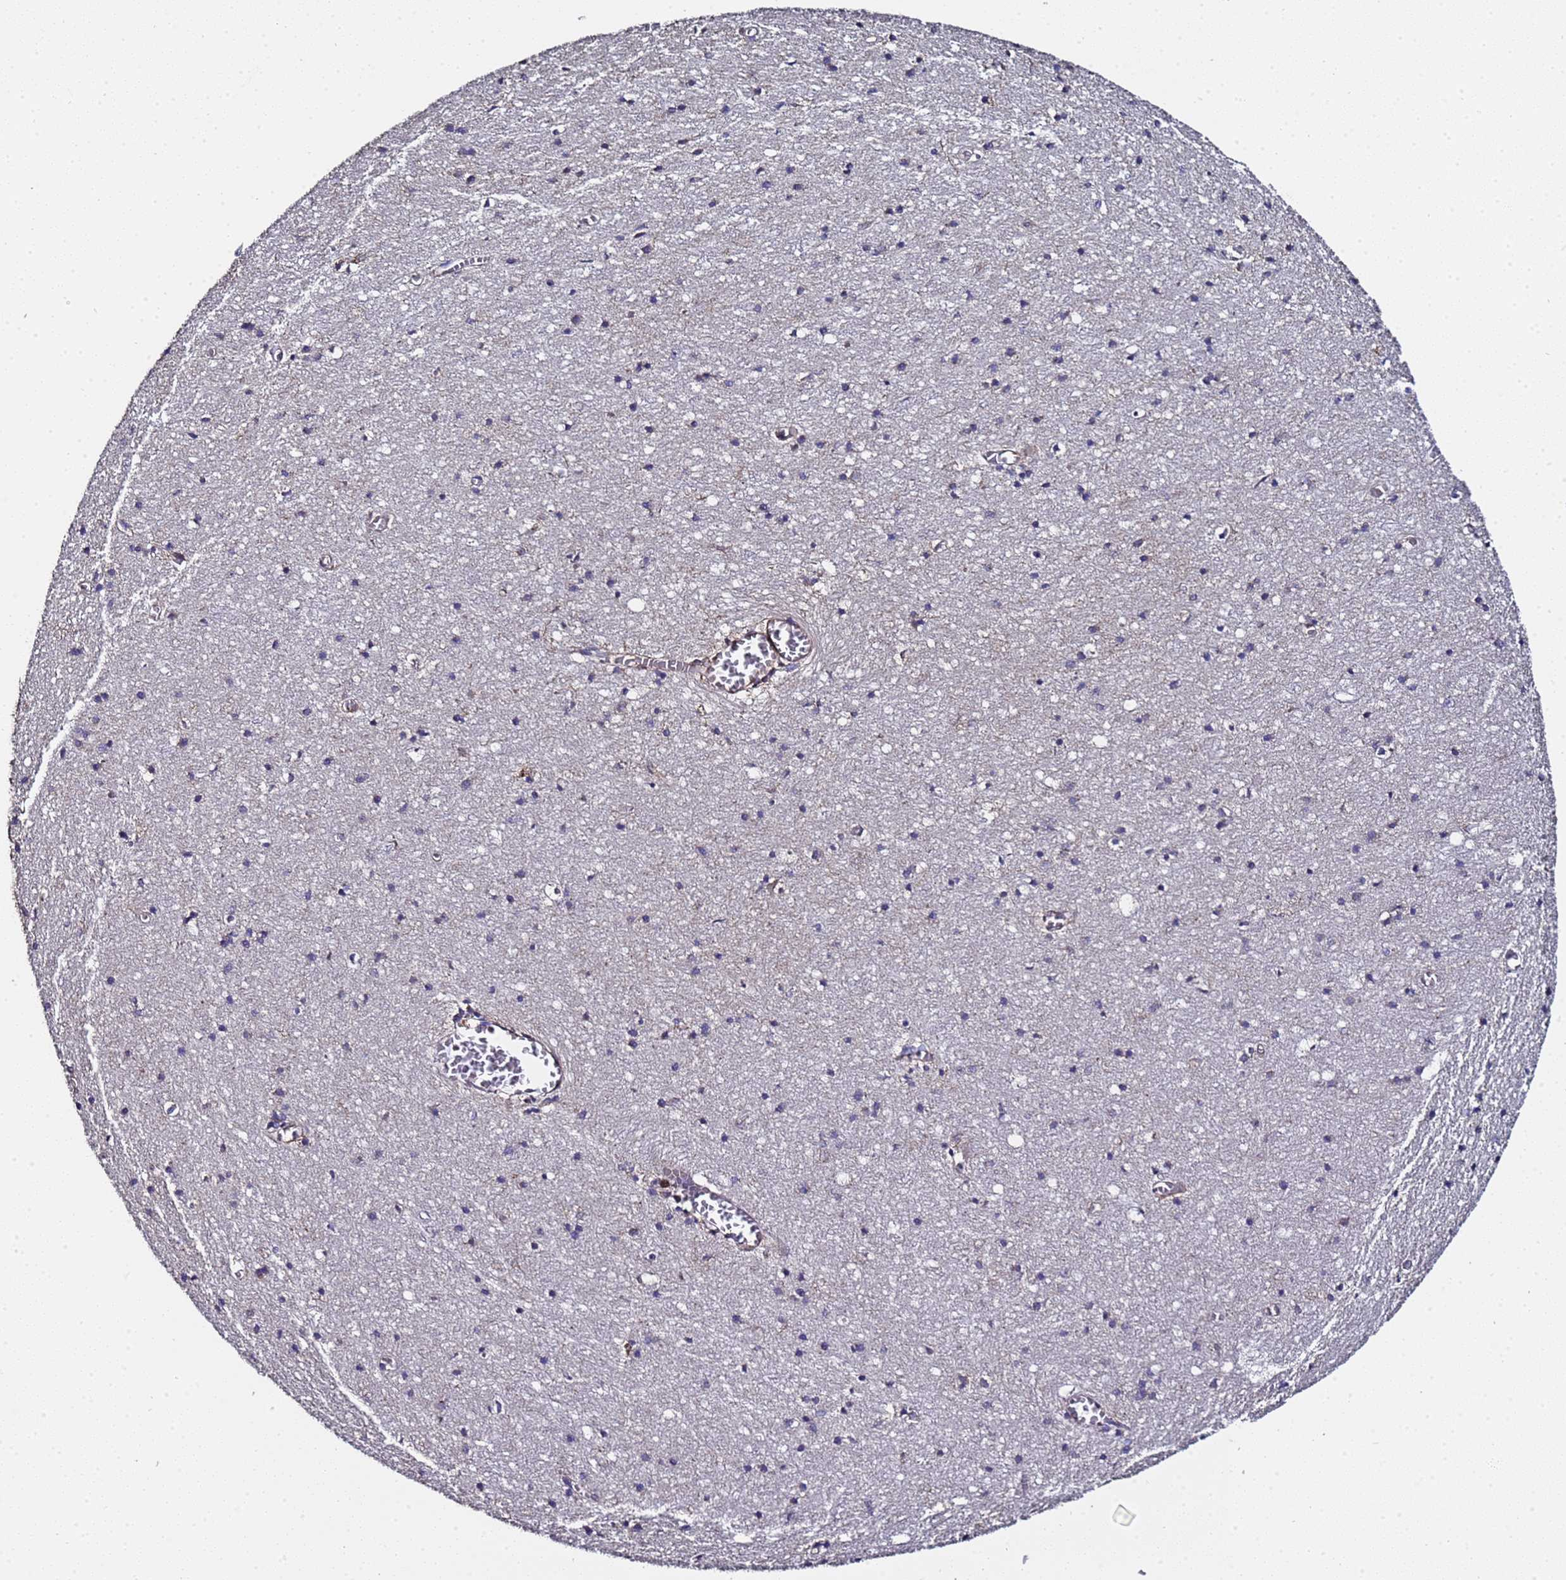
{"staining": {"intensity": "weak", "quantity": ">75%", "location": "cytoplasmic/membranous"}, "tissue": "cerebral cortex", "cell_type": "Endothelial cells", "image_type": "normal", "snomed": [{"axis": "morphology", "description": "Normal tissue, NOS"}, {"axis": "topography", "description": "Cerebral cortex"}], "caption": "Immunohistochemistry of normal cerebral cortex reveals low levels of weak cytoplasmic/membranous expression in about >75% of endothelial cells.", "gene": "MOCS1", "patient": {"sex": "female", "age": 64}}